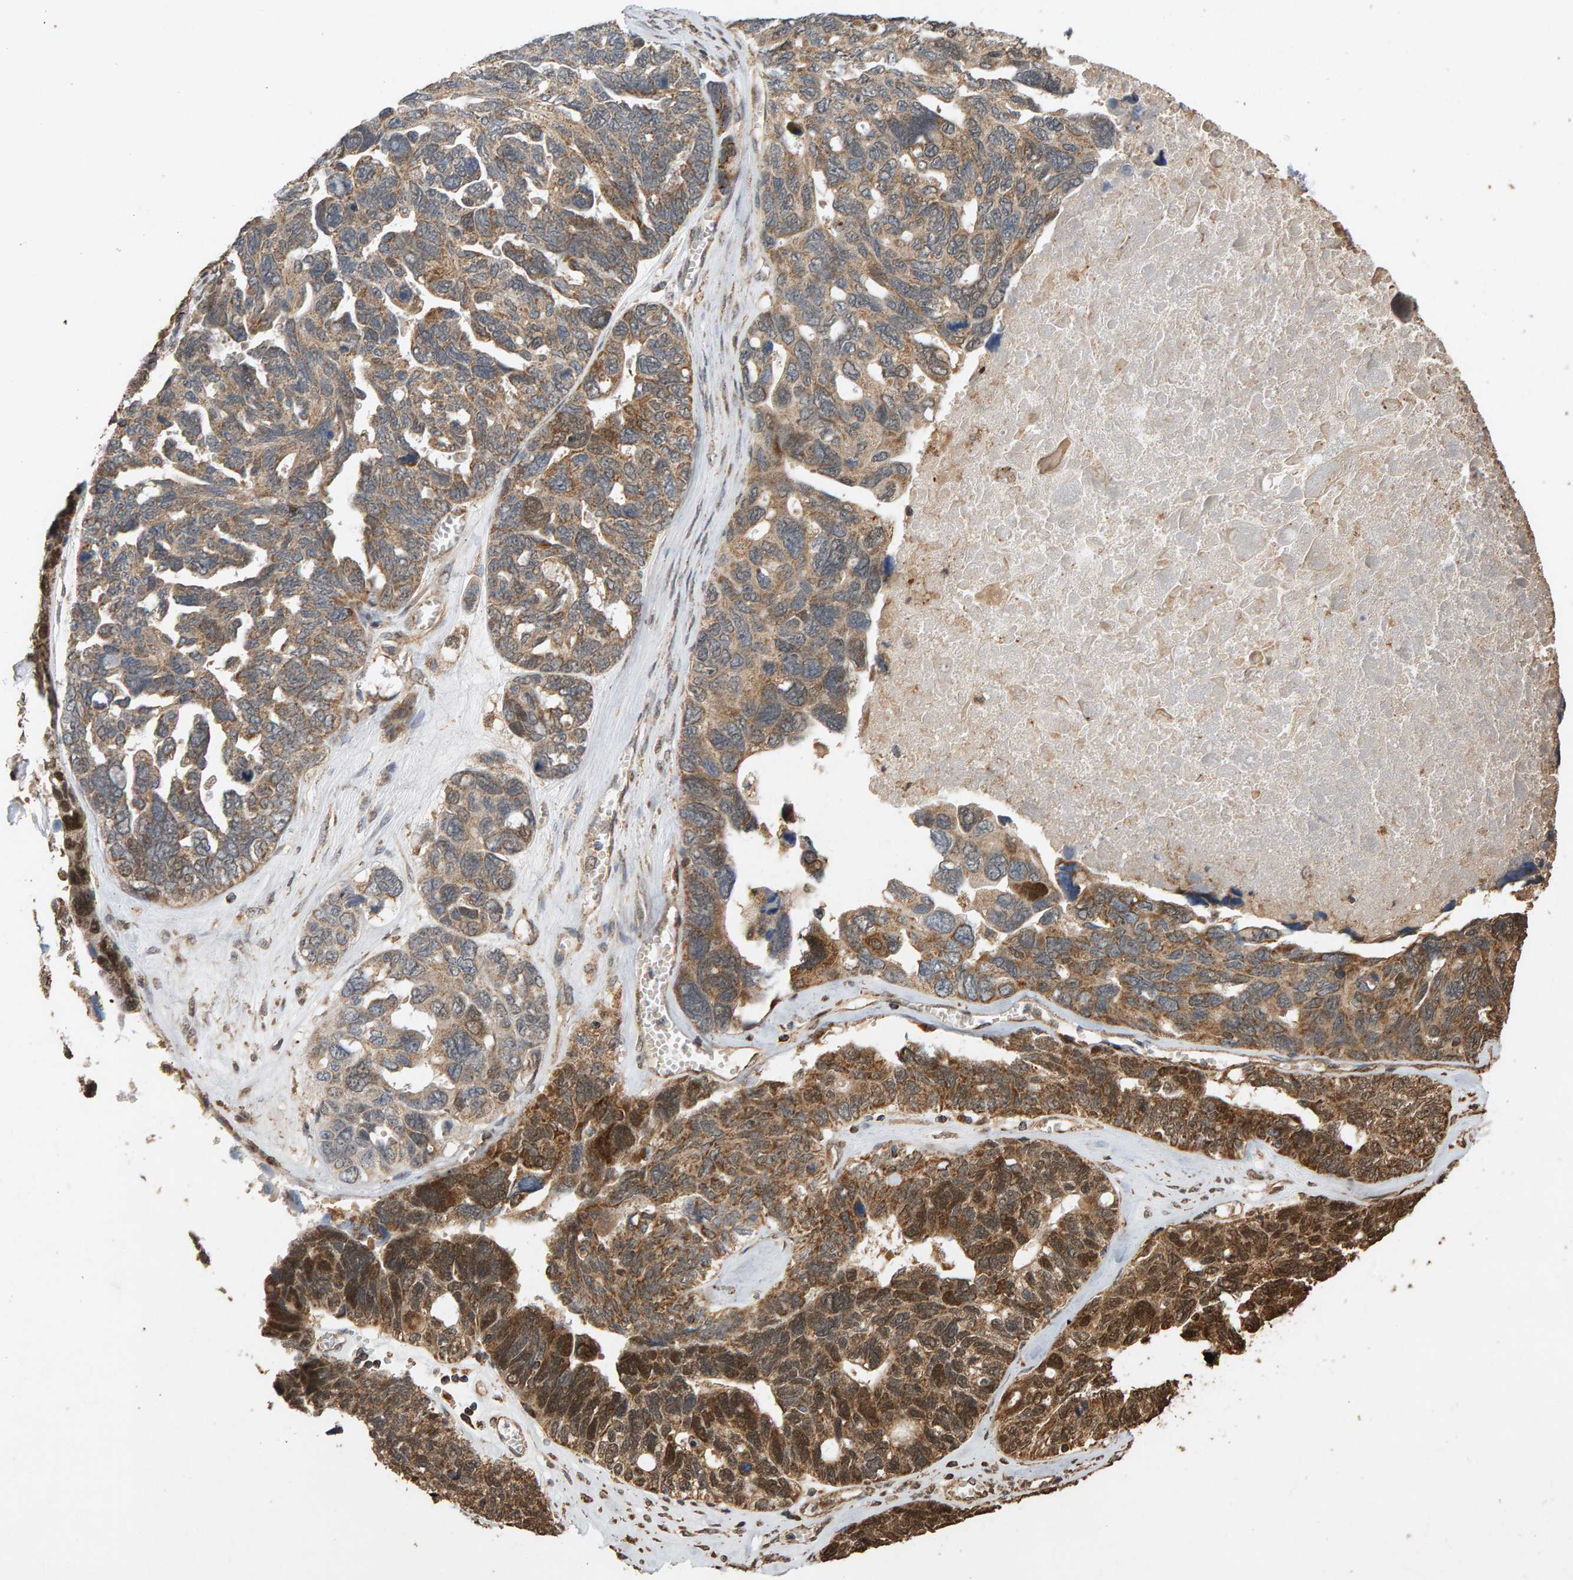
{"staining": {"intensity": "moderate", "quantity": ">75%", "location": "cytoplasmic/membranous,nuclear"}, "tissue": "ovarian cancer", "cell_type": "Tumor cells", "image_type": "cancer", "snomed": [{"axis": "morphology", "description": "Cystadenocarcinoma, serous, NOS"}, {"axis": "topography", "description": "Ovary"}], "caption": "Moderate cytoplasmic/membranous and nuclear staining for a protein is identified in approximately >75% of tumor cells of ovarian cancer using immunohistochemistry.", "gene": "GSTK1", "patient": {"sex": "female", "age": 79}}